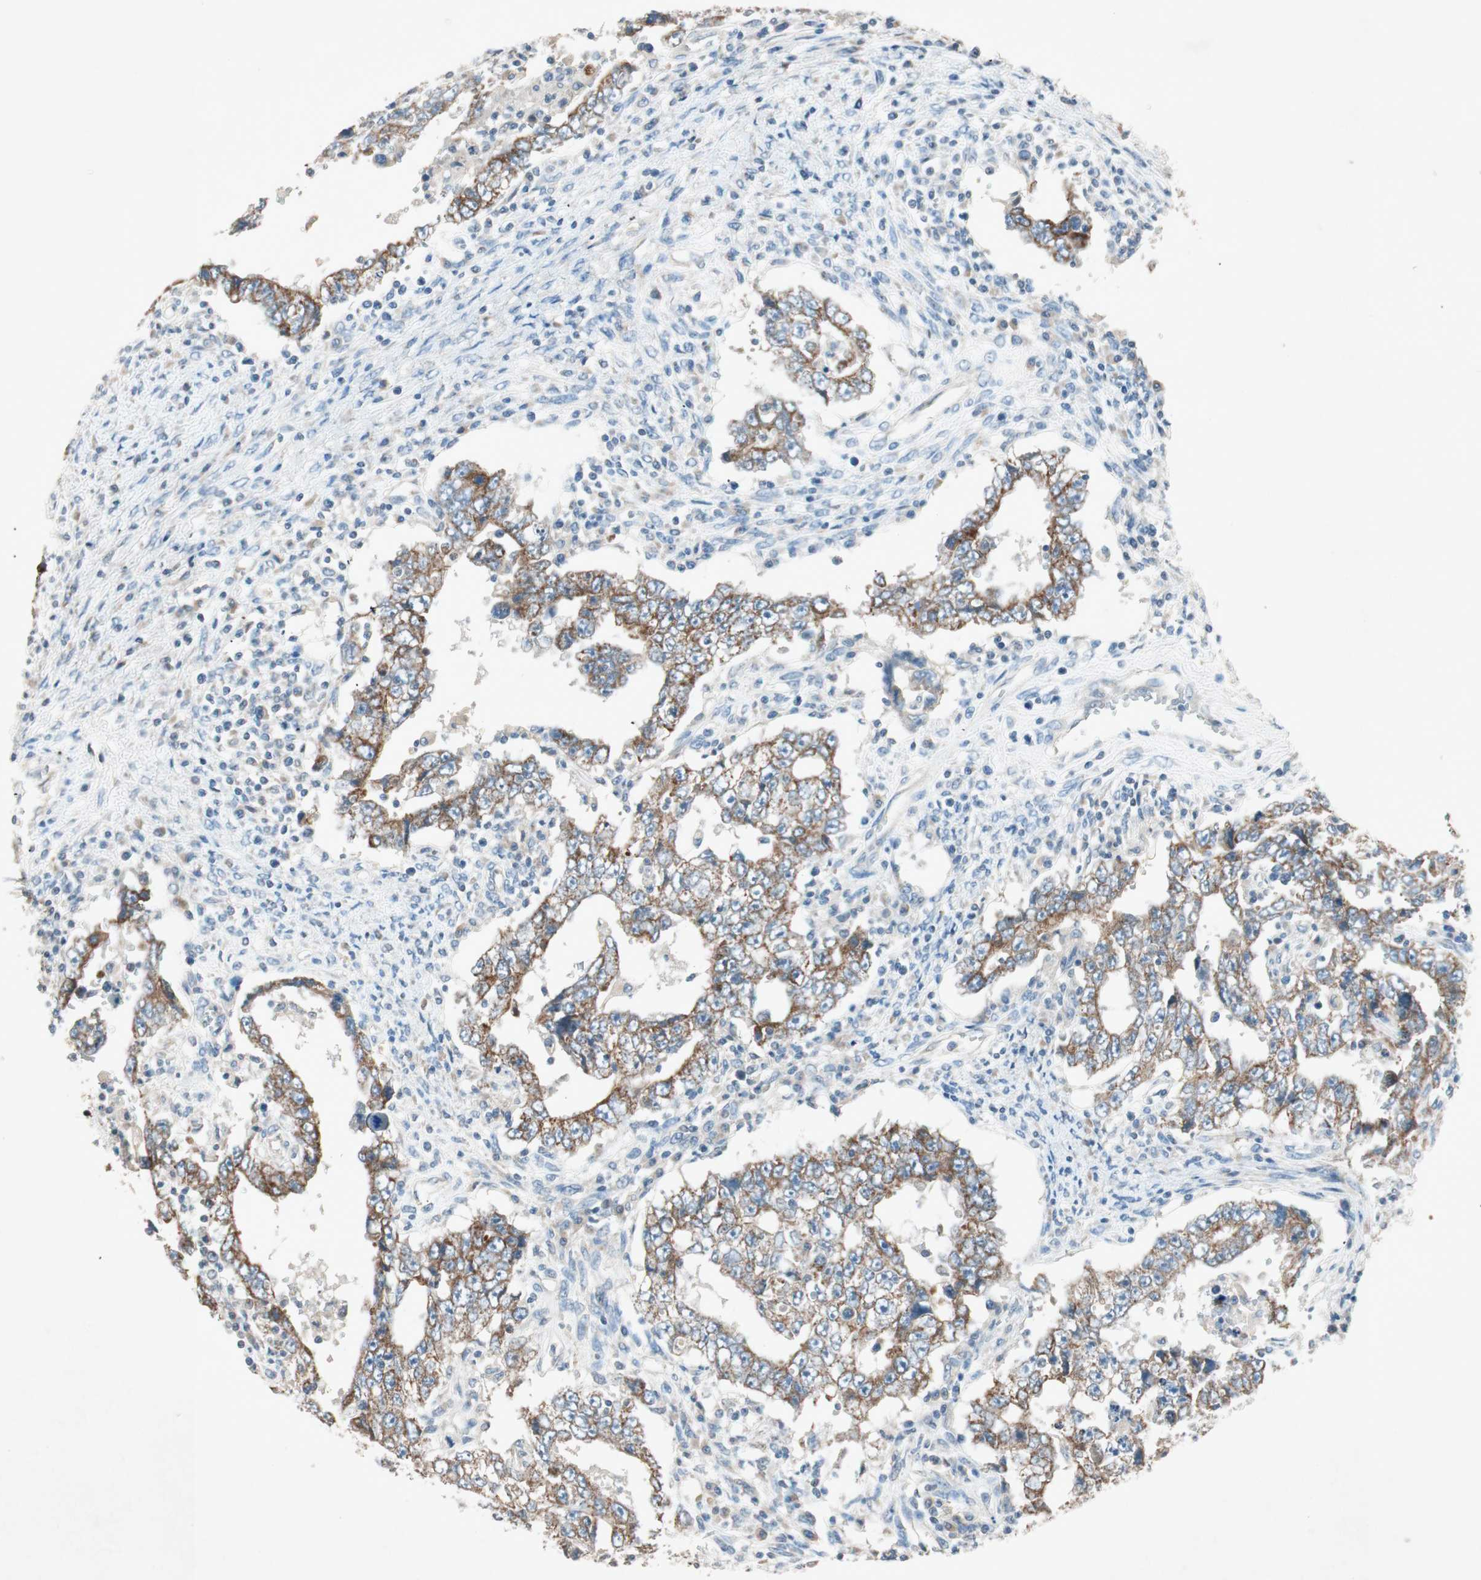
{"staining": {"intensity": "moderate", "quantity": "25%-75%", "location": "cytoplasmic/membranous"}, "tissue": "testis cancer", "cell_type": "Tumor cells", "image_type": "cancer", "snomed": [{"axis": "morphology", "description": "Carcinoma, Embryonal, NOS"}, {"axis": "topography", "description": "Testis"}], "caption": "Testis cancer (embryonal carcinoma) stained with DAB (3,3'-diaminobenzidine) IHC reveals medium levels of moderate cytoplasmic/membranous staining in about 25%-75% of tumor cells.", "gene": "NKAIN1", "patient": {"sex": "male", "age": 26}}